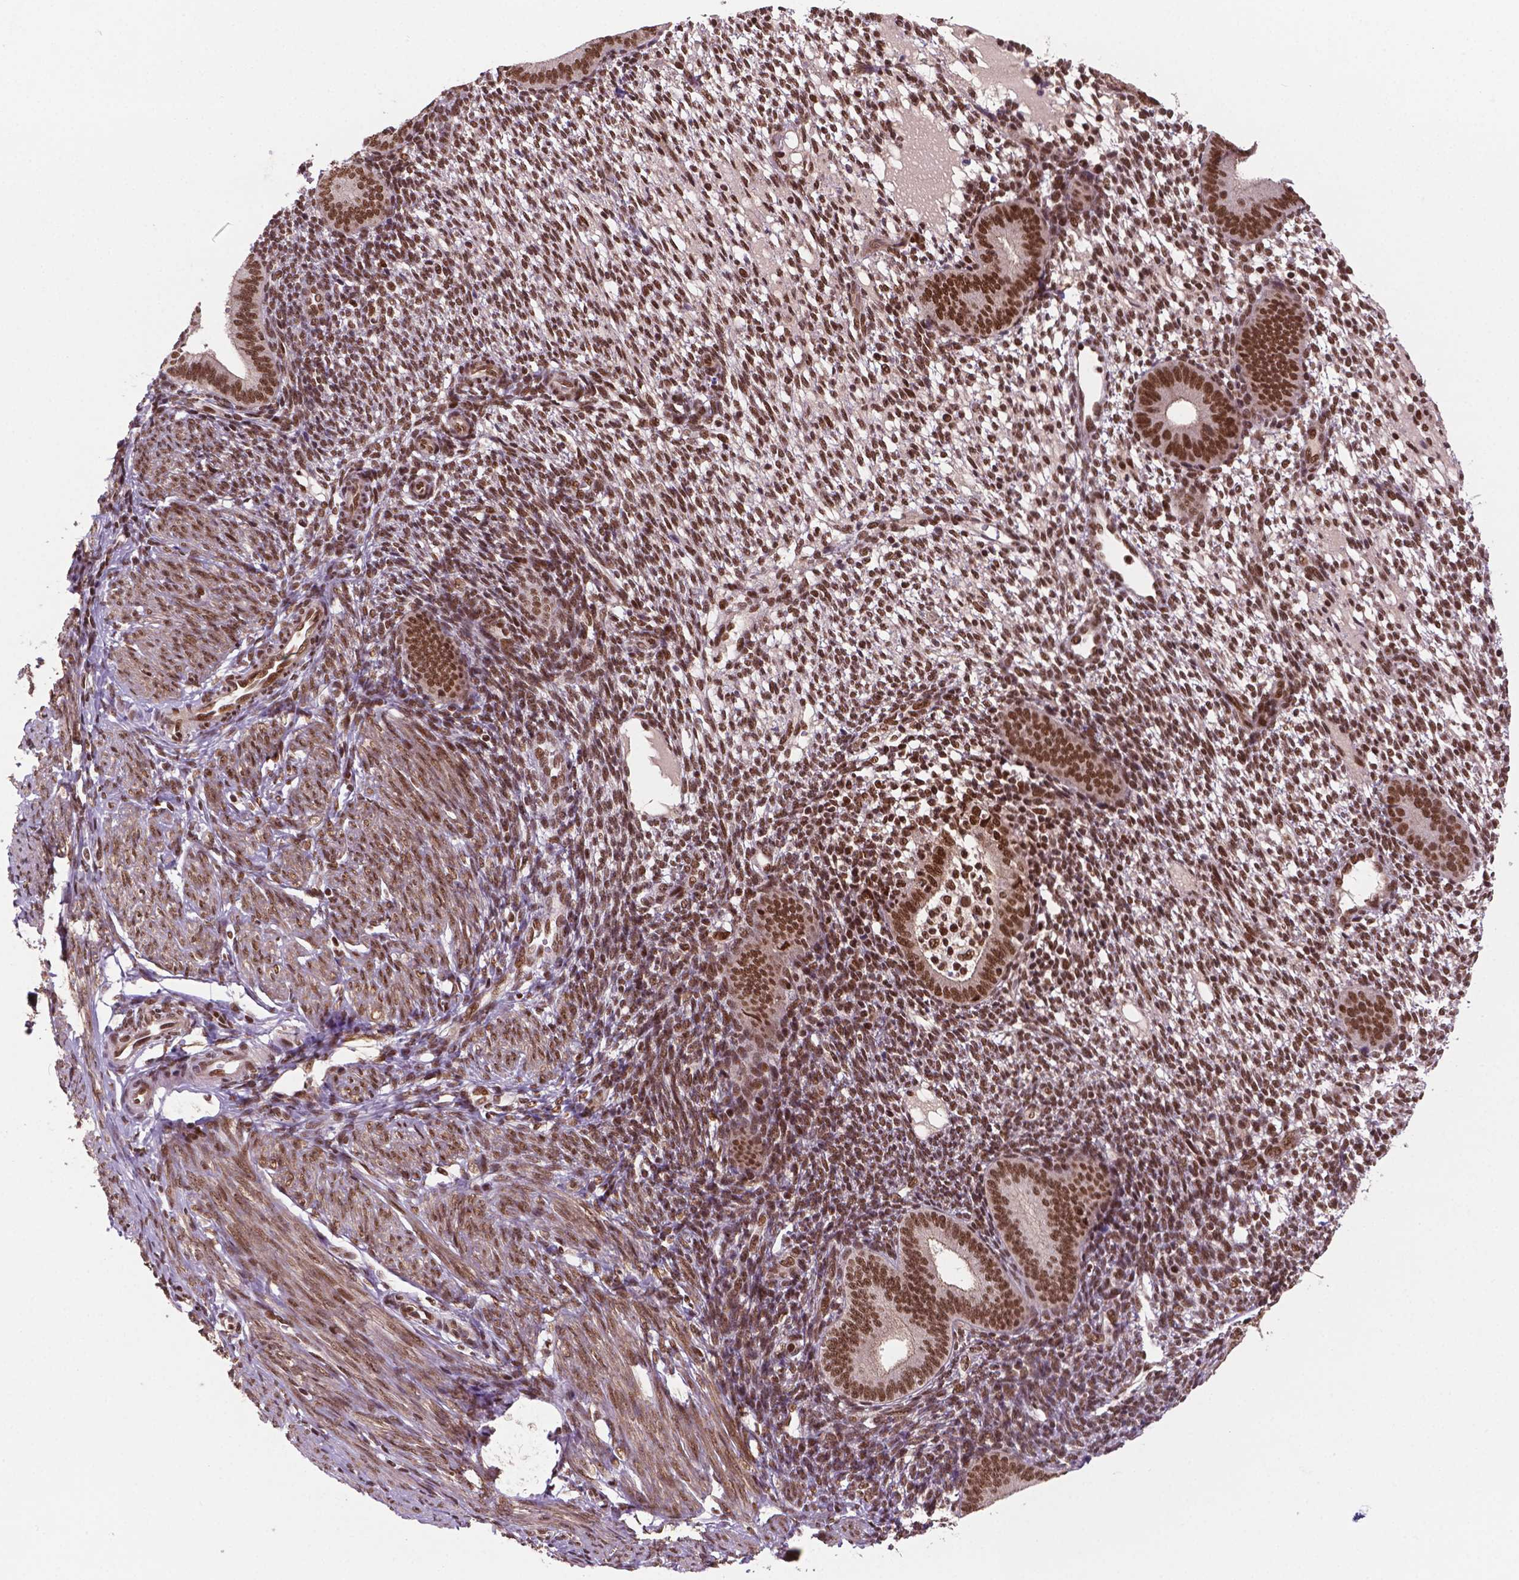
{"staining": {"intensity": "strong", "quantity": ">75%", "location": "nuclear"}, "tissue": "endometrium", "cell_type": "Cells in endometrial stroma", "image_type": "normal", "snomed": [{"axis": "morphology", "description": "Normal tissue, NOS"}, {"axis": "topography", "description": "Endometrium"}], "caption": "A high-resolution photomicrograph shows immunohistochemistry (IHC) staining of benign endometrium, which displays strong nuclear expression in approximately >75% of cells in endometrial stroma.", "gene": "SIRT6", "patient": {"sex": "female", "age": 40}}